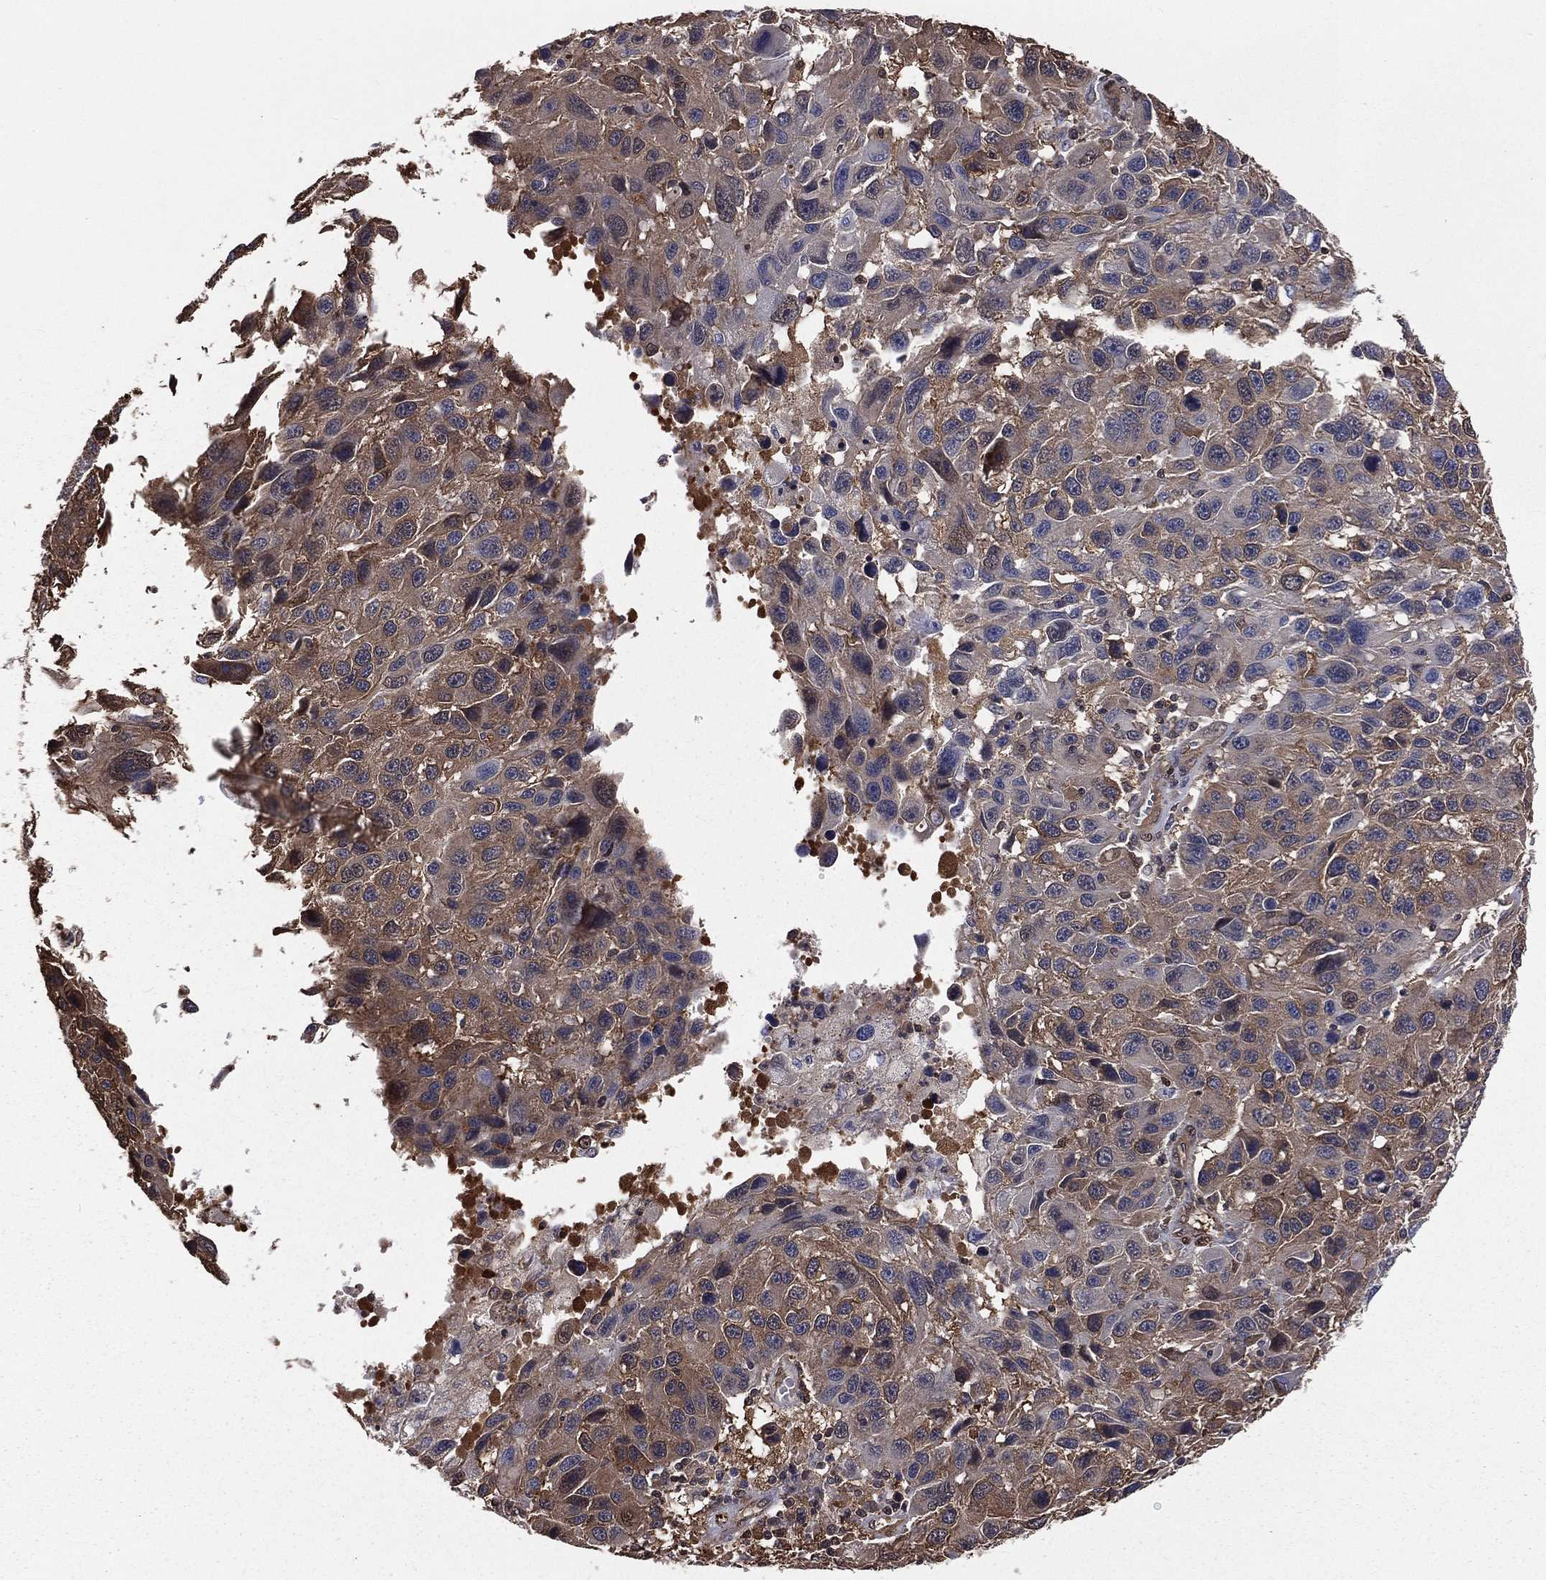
{"staining": {"intensity": "moderate", "quantity": "<25%", "location": "cytoplasmic/membranous"}, "tissue": "melanoma", "cell_type": "Tumor cells", "image_type": "cancer", "snomed": [{"axis": "morphology", "description": "Malignant melanoma, NOS"}, {"axis": "topography", "description": "Skin"}], "caption": "IHC (DAB) staining of melanoma displays moderate cytoplasmic/membranous protein positivity in about <25% of tumor cells.", "gene": "TBC1D2", "patient": {"sex": "male", "age": 53}}